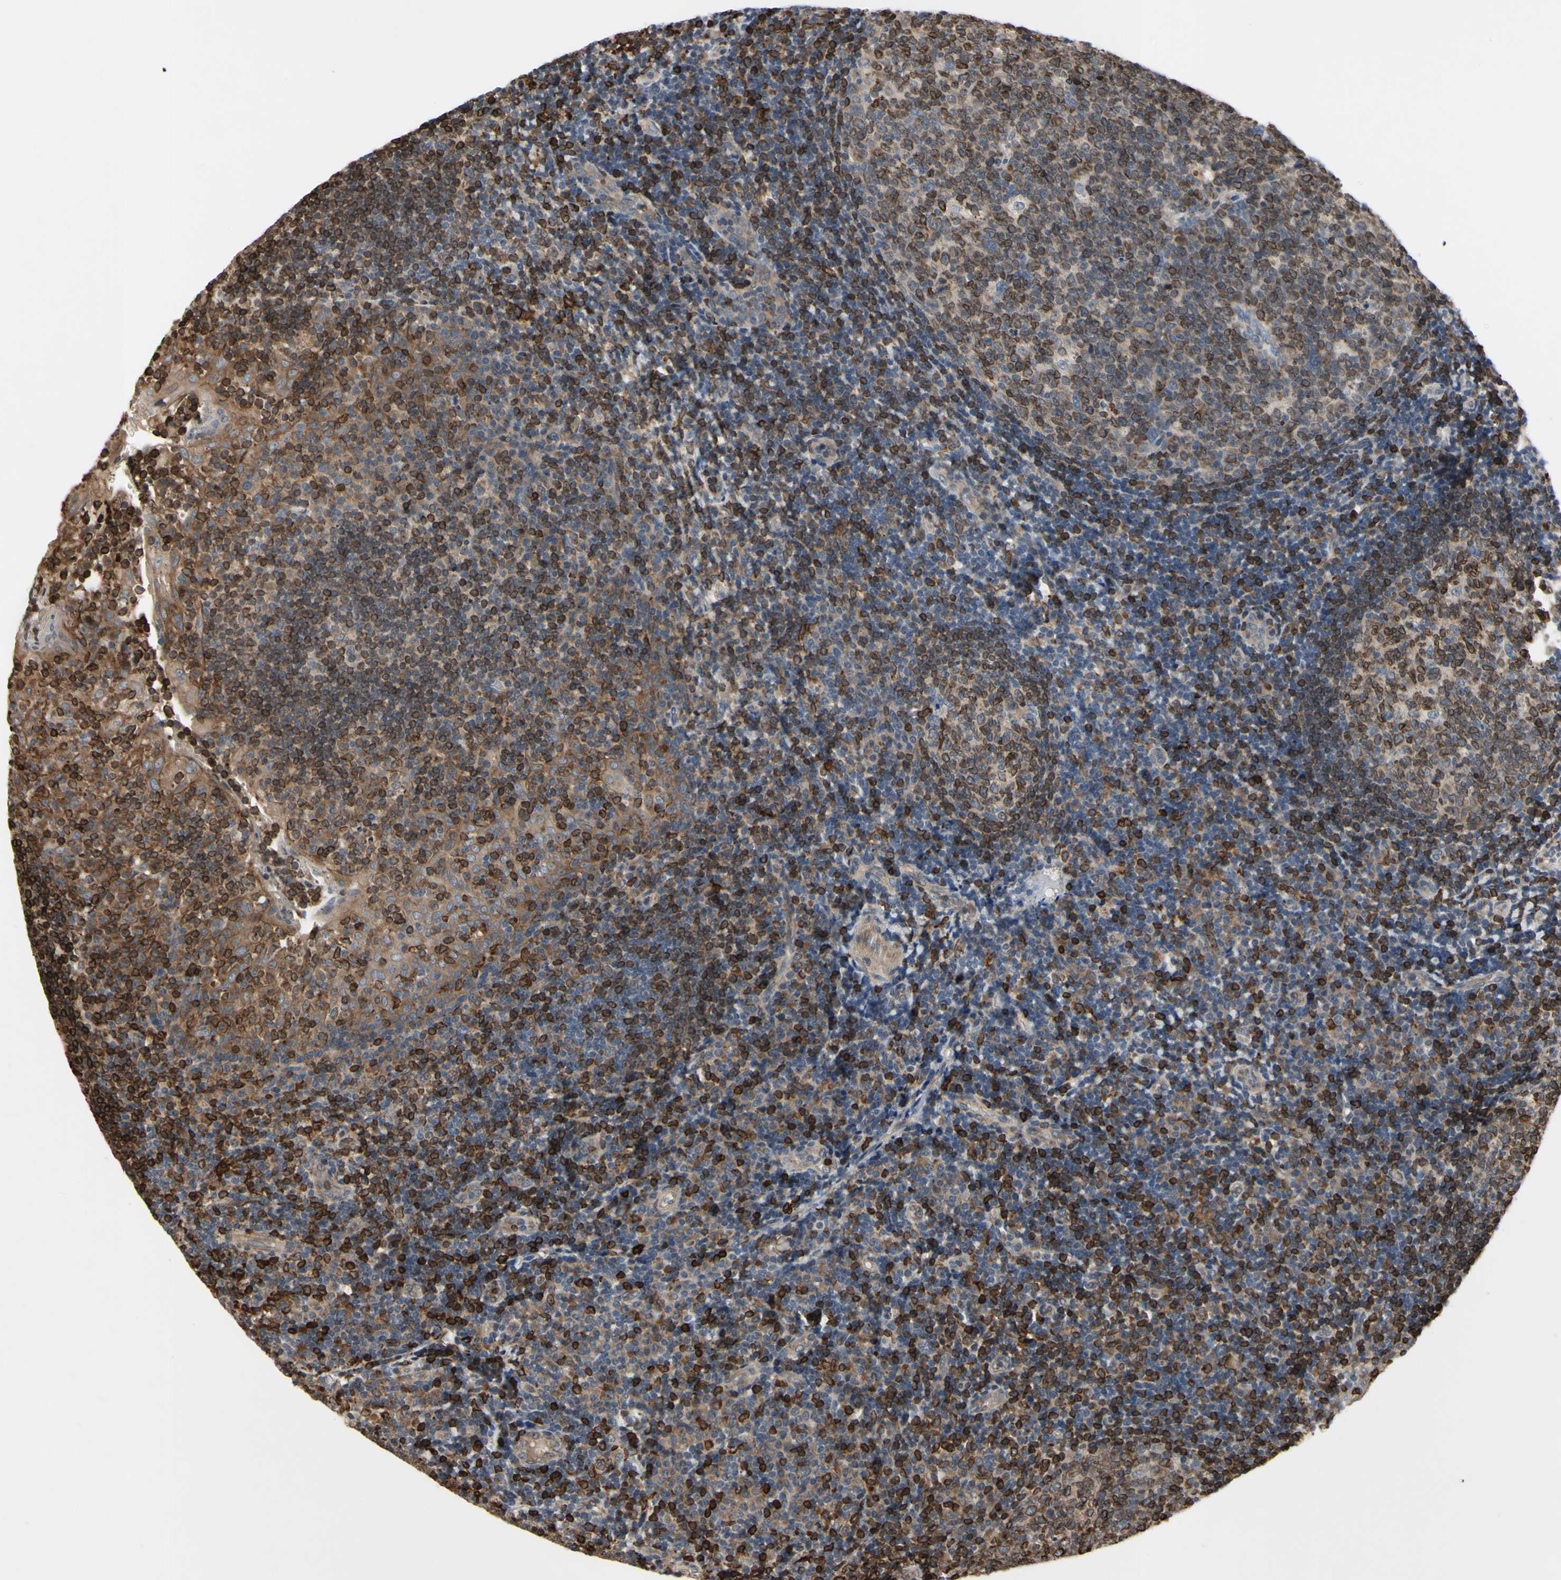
{"staining": {"intensity": "moderate", "quantity": "25%-75%", "location": "cytoplasmic/membranous"}, "tissue": "tonsil", "cell_type": "Germinal center cells", "image_type": "normal", "snomed": [{"axis": "morphology", "description": "Normal tissue, NOS"}, {"axis": "topography", "description": "Tonsil"}], "caption": "An image showing moderate cytoplasmic/membranous staining in about 25%-75% of germinal center cells in normal tonsil, as visualized by brown immunohistochemical staining.", "gene": "PLXNA2", "patient": {"sex": "female", "age": 40}}